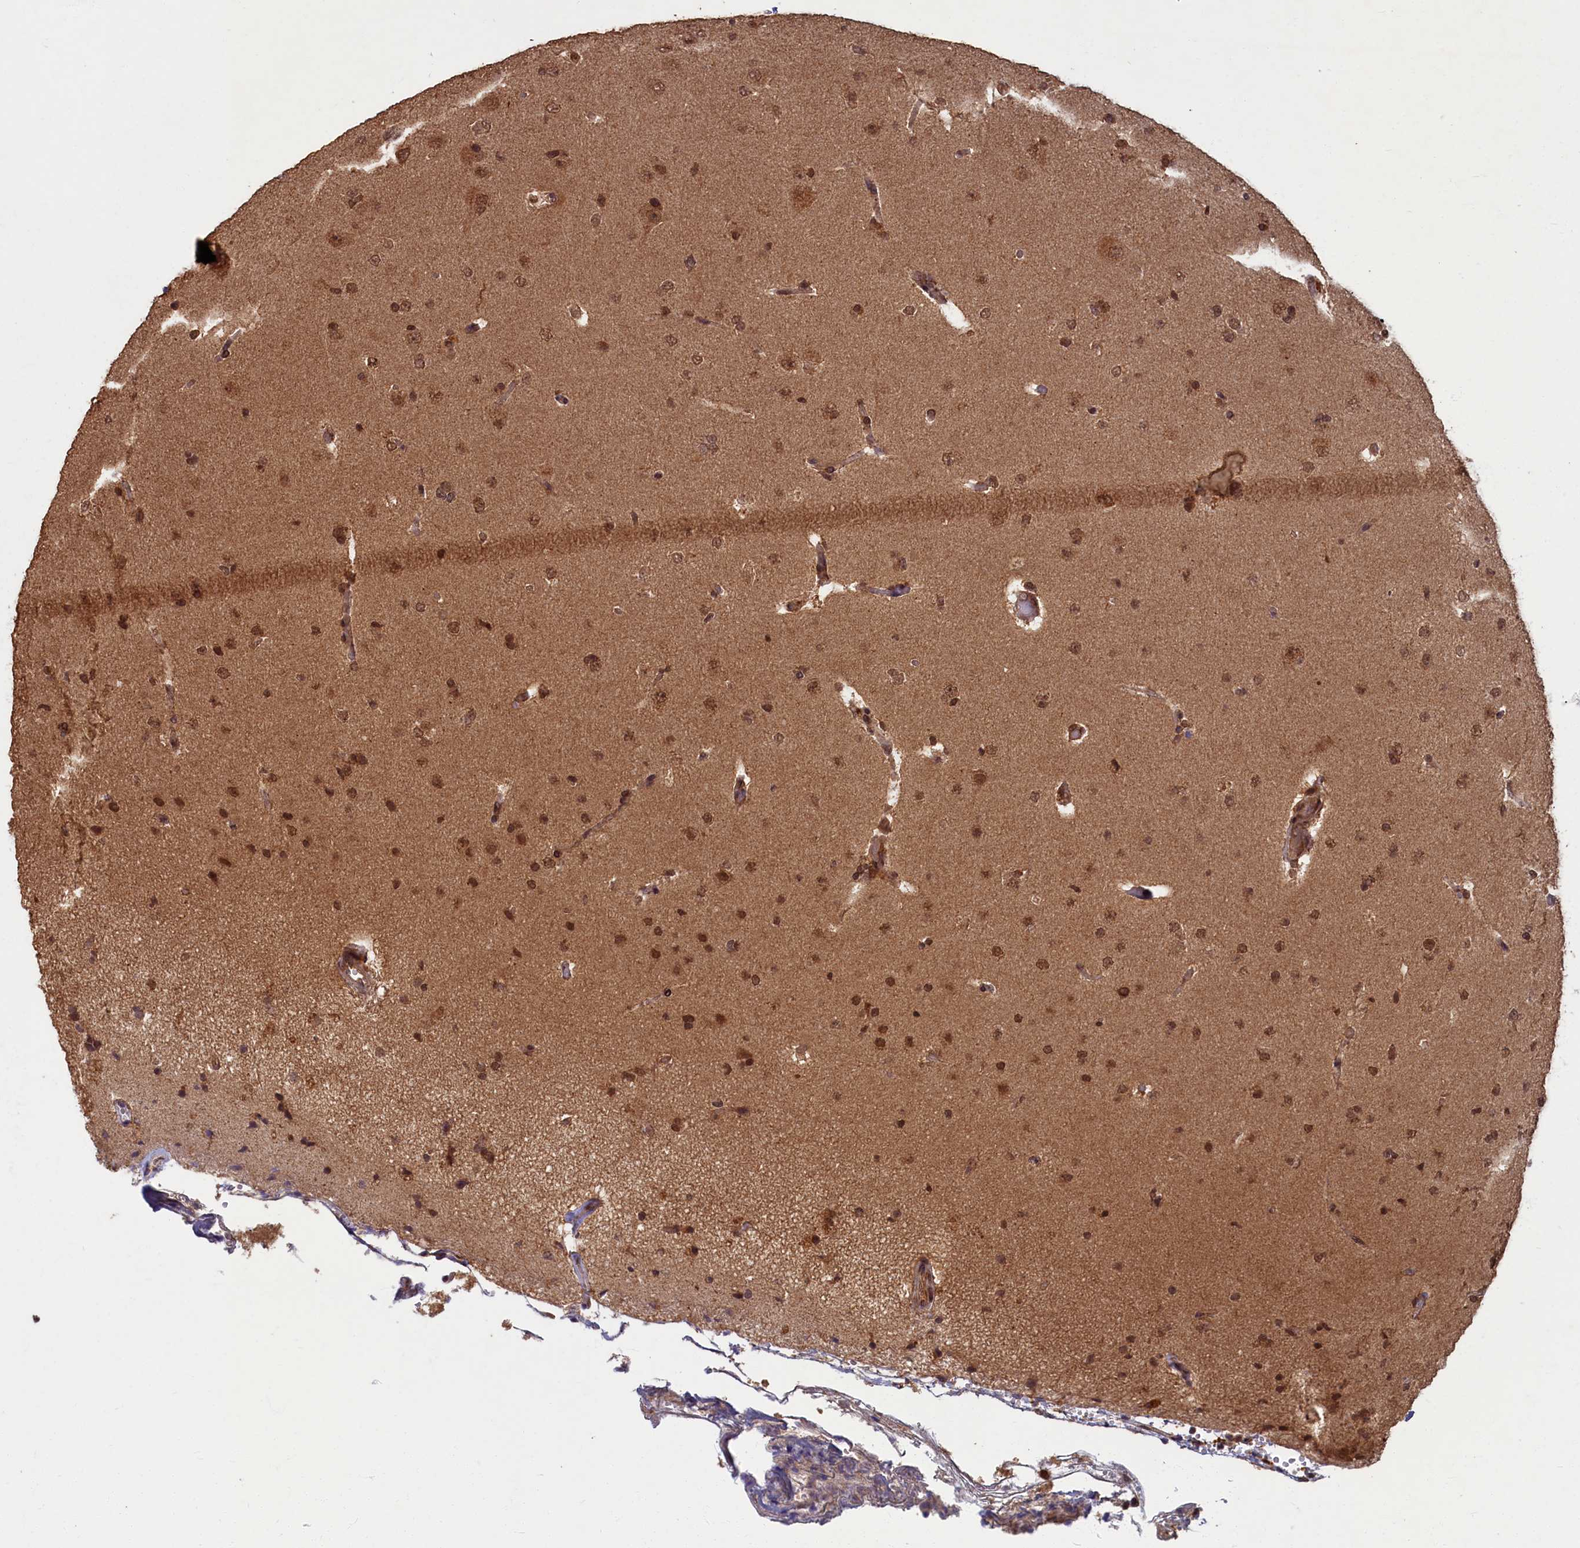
{"staining": {"intensity": "moderate", "quantity": ">75%", "location": "nuclear"}, "tissue": "glioma", "cell_type": "Tumor cells", "image_type": "cancer", "snomed": [{"axis": "morphology", "description": "Glioma, malignant, High grade"}, {"axis": "topography", "description": "Brain"}], "caption": "Immunohistochemical staining of malignant glioma (high-grade) reveals medium levels of moderate nuclear protein expression in approximately >75% of tumor cells. Nuclei are stained in blue.", "gene": "BRCA1", "patient": {"sex": "male", "age": 72}}